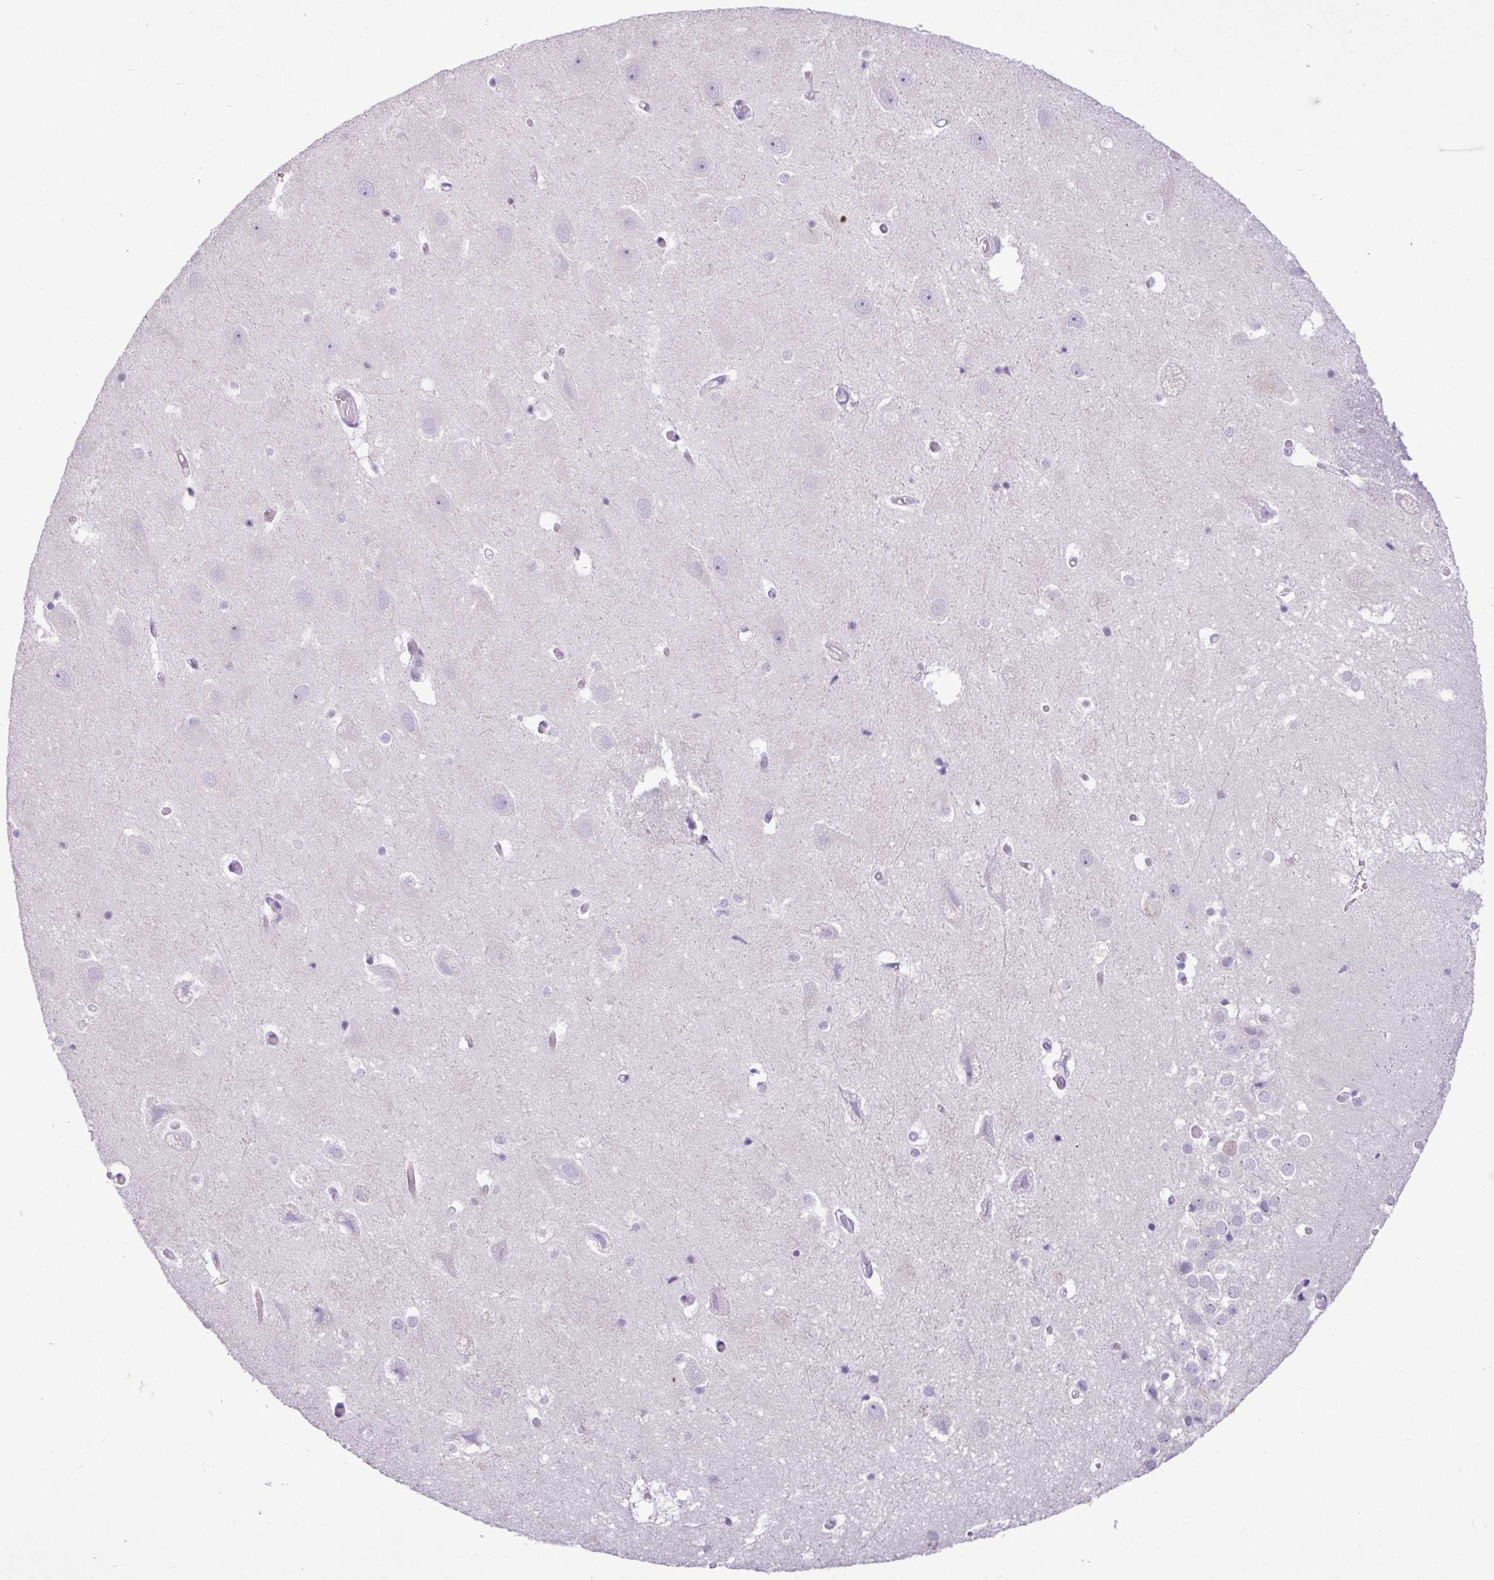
{"staining": {"intensity": "negative", "quantity": "none", "location": "none"}, "tissue": "hippocampus", "cell_type": "Glial cells", "image_type": "normal", "snomed": [{"axis": "morphology", "description": "Normal tissue, NOS"}, {"axis": "topography", "description": "Hippocampus"}], "caption": "An immunohistochemistry (IHC) photomicrograph of unremarkable hippocampus is shown. There is no staining in glial cells of hippocampus.", "gene": "ZSCAN5A", "patient": {"sex": "female", "age": 52}}